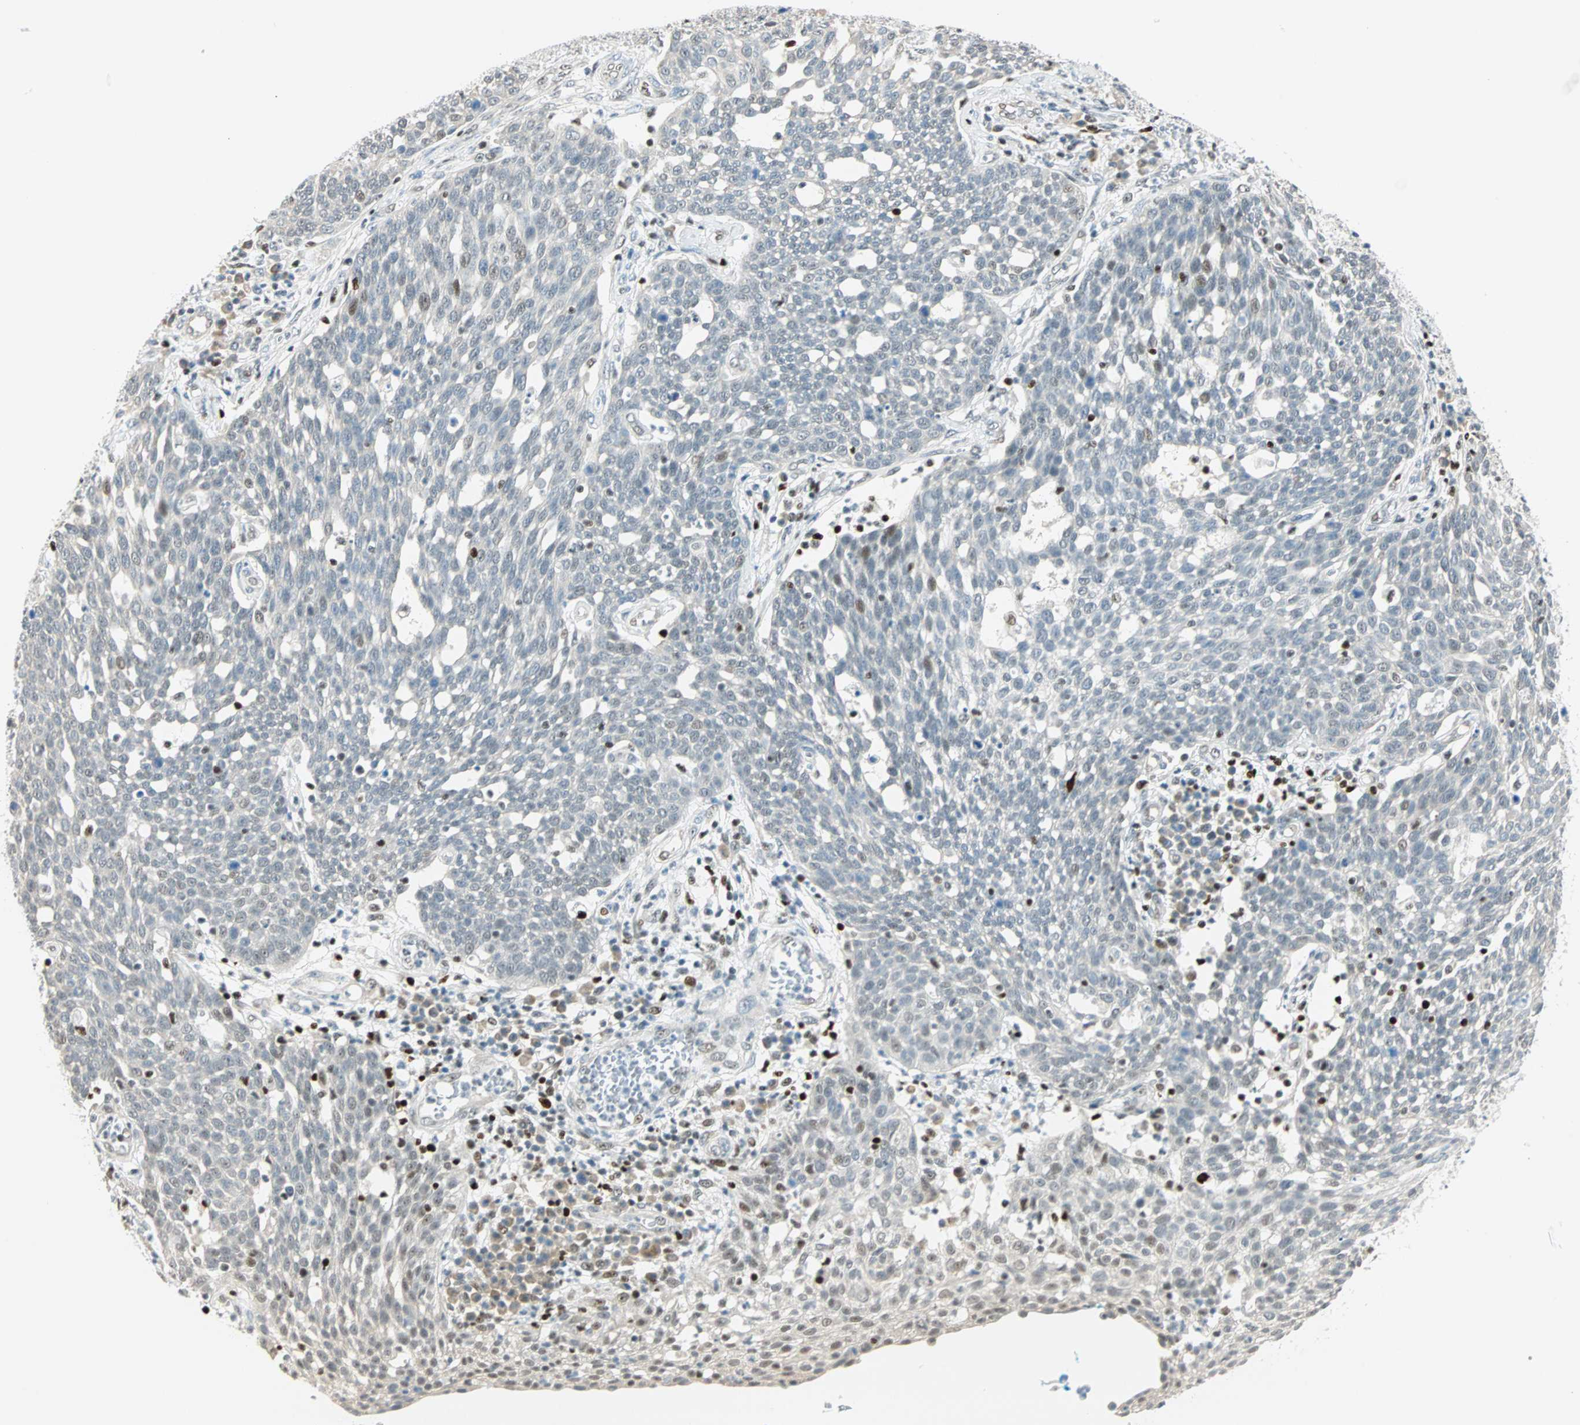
{"staining": {"intensity": "negative", "quantity": "none", "location": "none"}, "tissue": "cervical cancer", "cell_type": "Tumor cells", "image_type": "cancer", "snomed": [{"axis": "morphology", "description": "Squamous cell carcinoma, NOS"}, {"axis": "topography", "description": "Cervix"}], "caption": "A high-resolution photomicrograph shows IHC staining of cervical squamous cell carcinoma, which exhibits no significant expression in tumor cells.", "gene": "MSX2", "patient": {"sex": "female", "age": 34}}